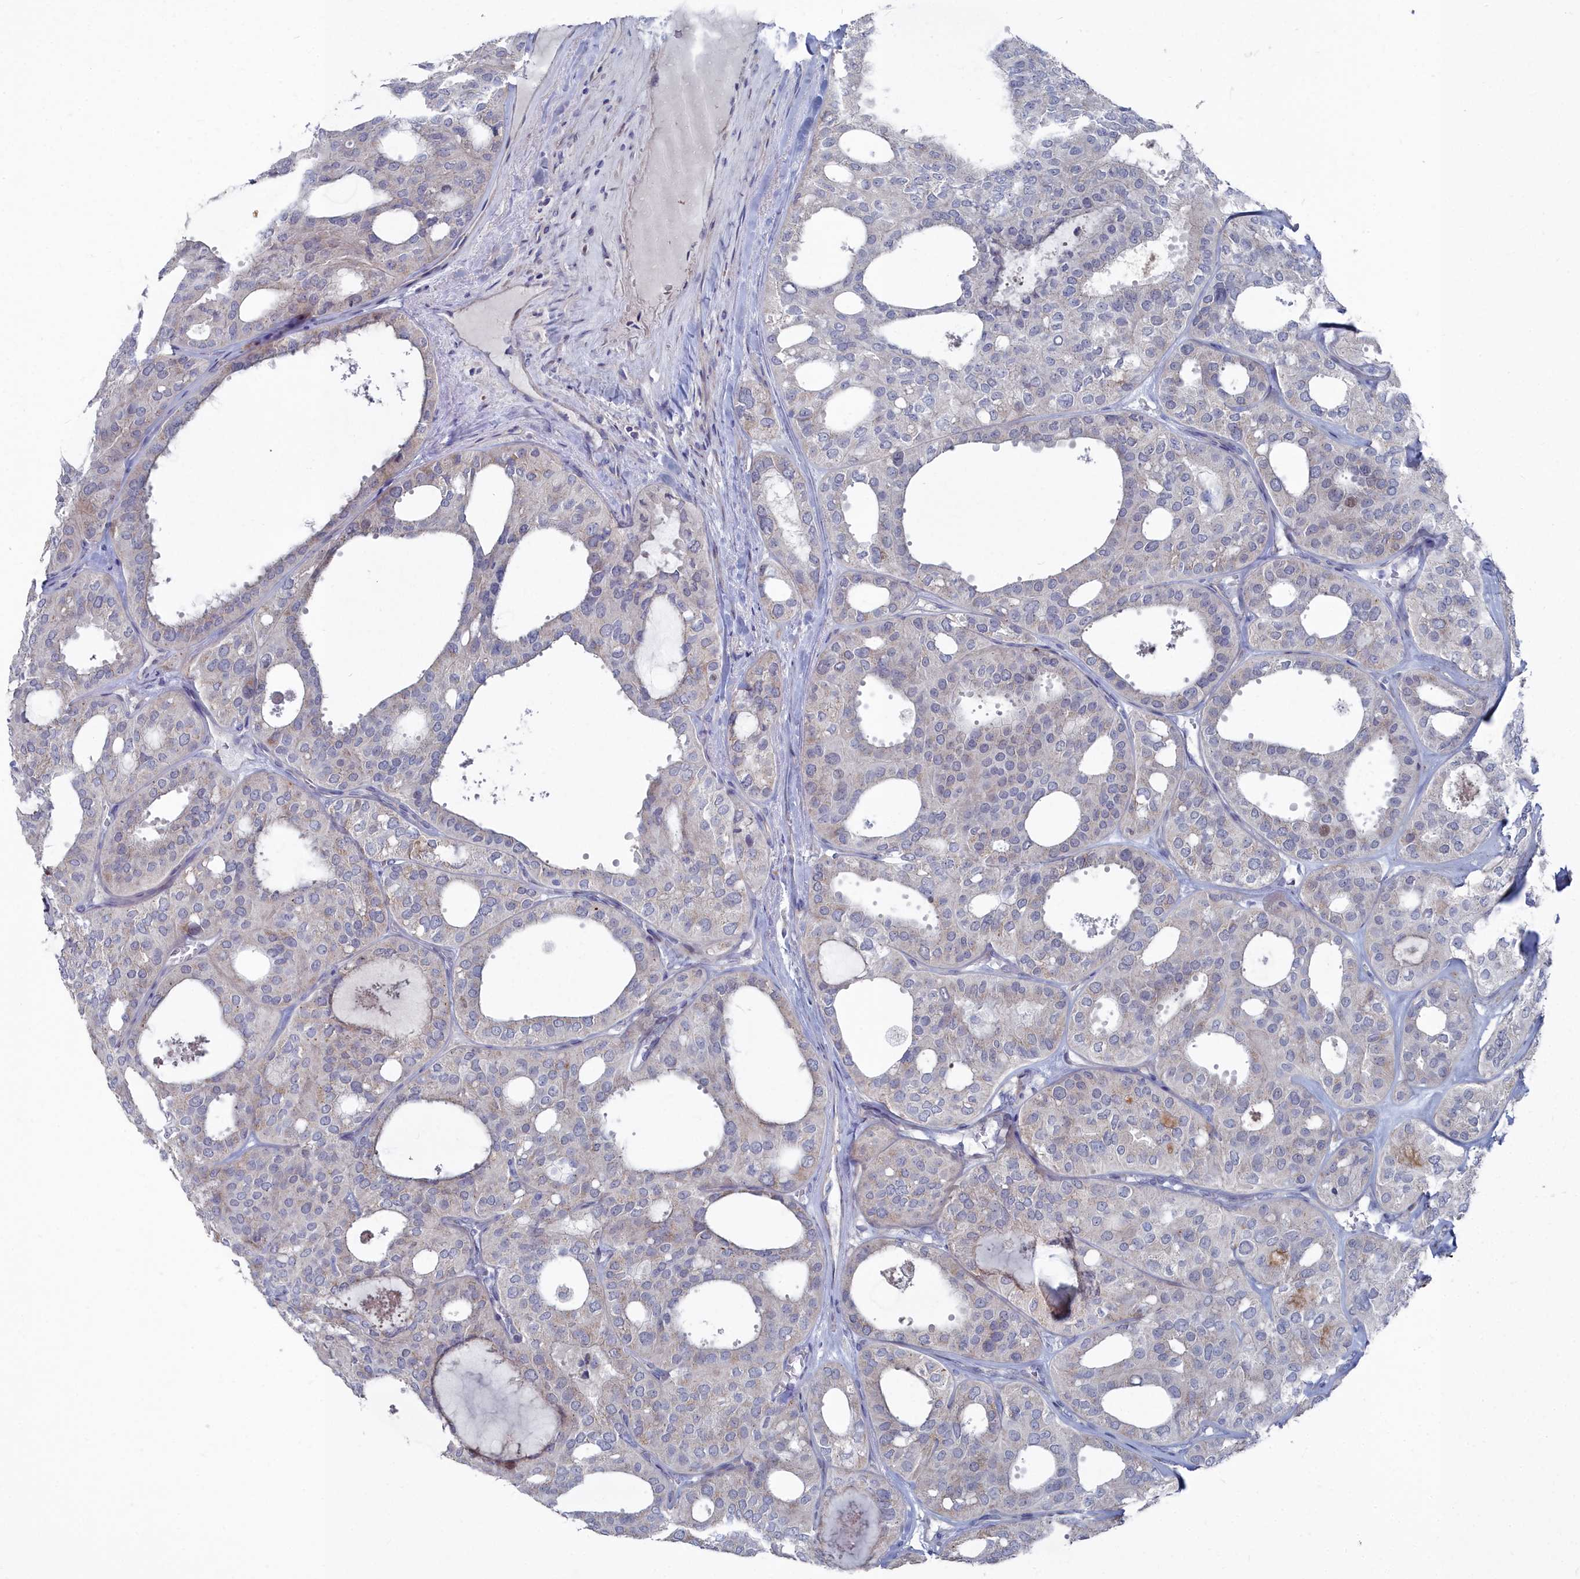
{"staining": {"intensity": "weak", "quantity": "<25%", "location": "cytoplasmic/membranous"}, "tissue": "thyroid cancer", "cell_type": "Tumor cells", "image_type": "cancer", "snomed": [{"axis": "morphology", "description": "Follicular adenoma carcinoma, NOS"}, {"axis": "topography", "description": "Thyroid gland"}], "caption": "A high-resolution histopathology image shows immunohistochemistry (IHC) staining of thyroid cancer, which shows no significant positivity in tumor cells.", "gene": "SHISAL2A", "patient": {"sex": "male", "age": 75}}